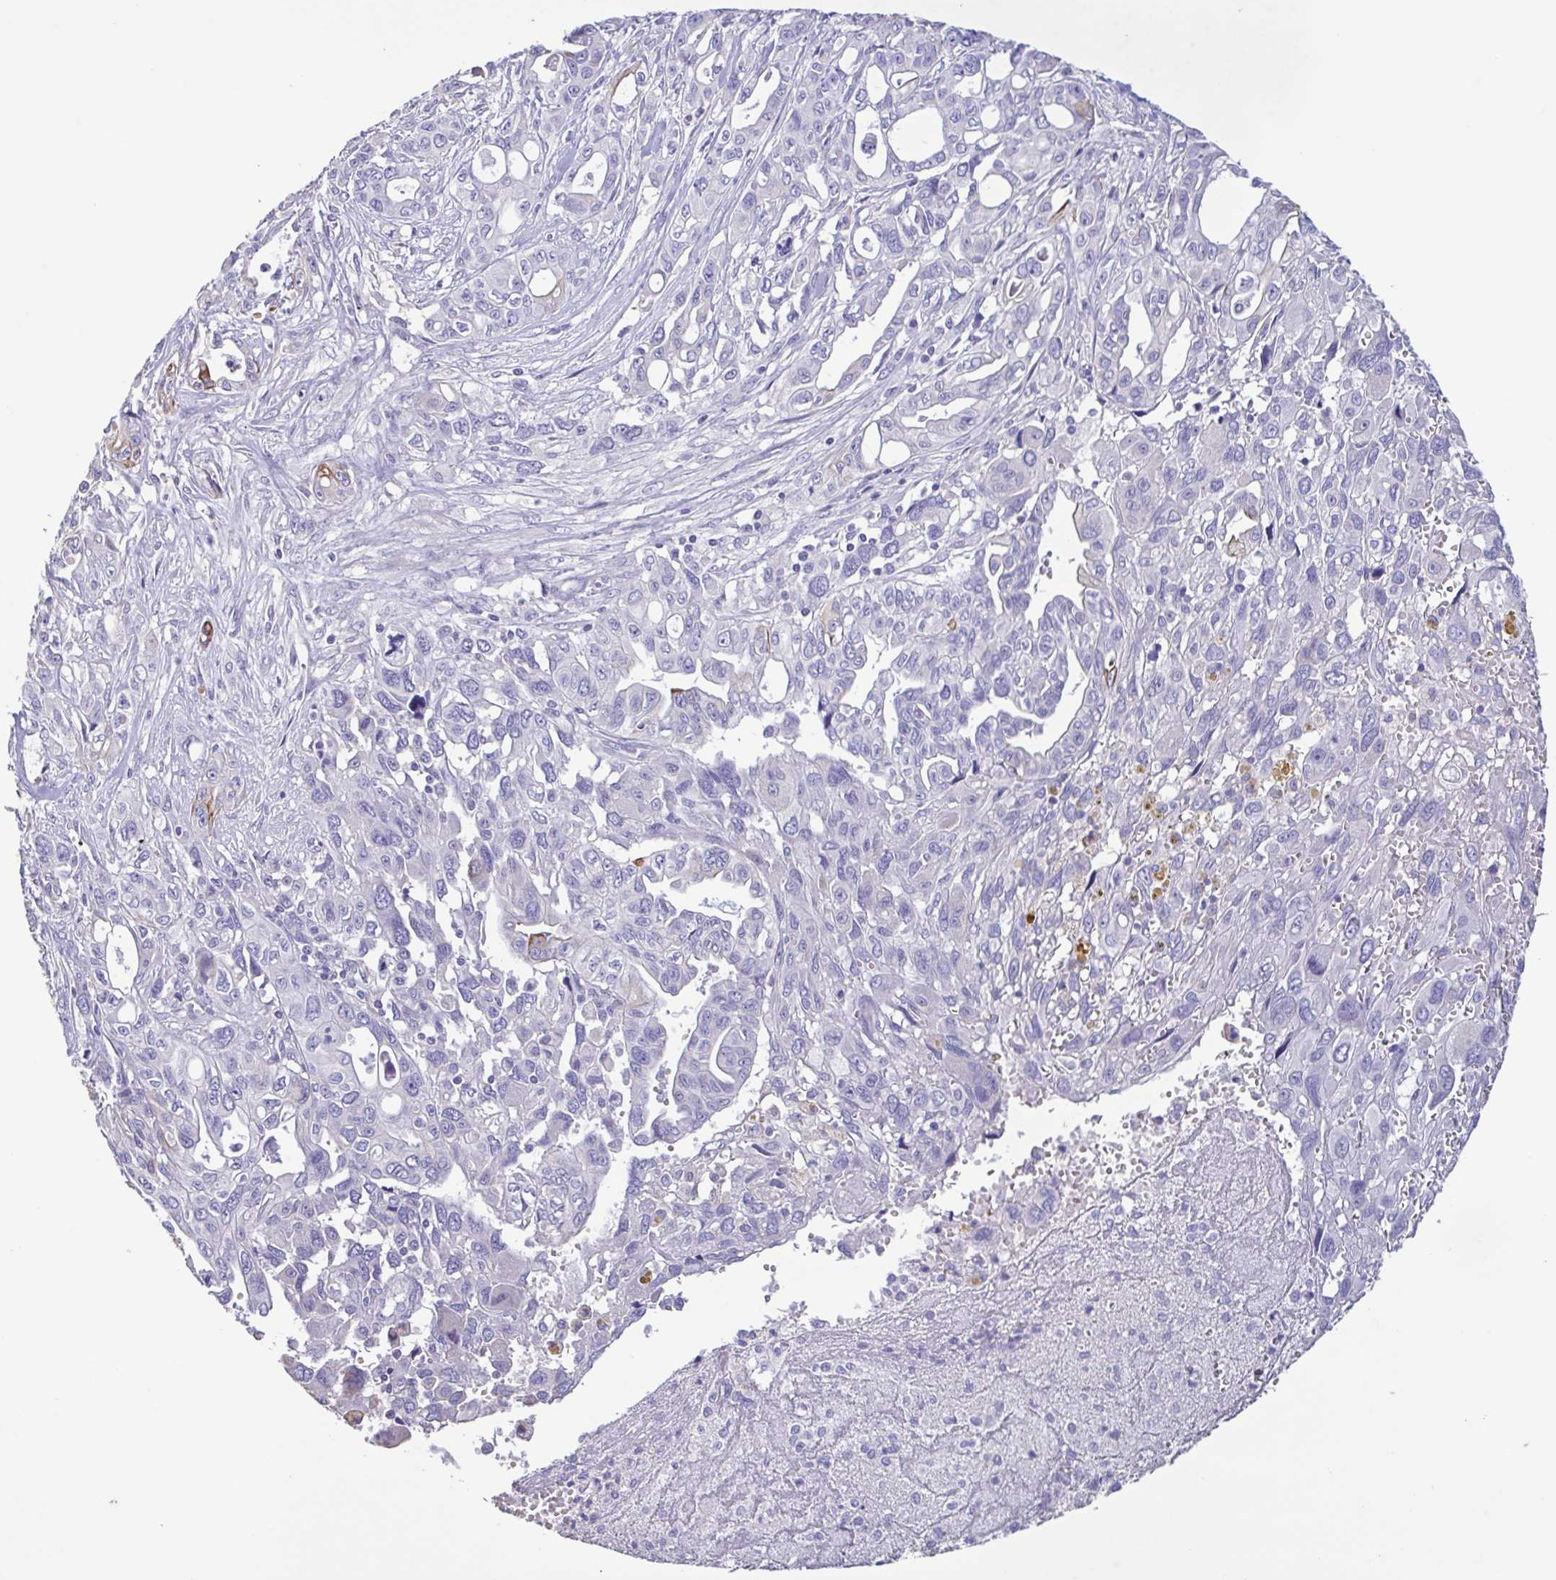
{"staining": {"intensity": "negative", "quantity": "none", "location": "none"}, "tissue": "pancreatic cancer", "cell_type": "Tumor cells", "image_type": "cancer", "snomed": [{"axis": "morphology", "description": "Adenocarcinoma, NOS"}, {"axis": "topography", "description": "Pancreas"}], "caption": "This is a histopathology image of IHC staining of pancreatic cancer (adenocarcinoma), which shows no positivity in tumor cells.", "gene": "PLA2G4E", "patient": {"sex": "female", "age": 47}}